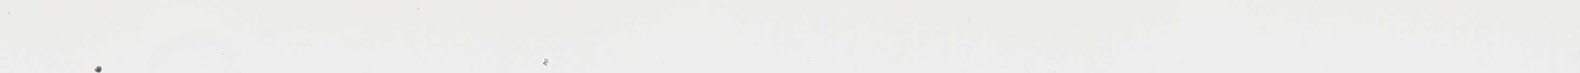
{"staining": {"intensity": "negative", "quantity": "none", "location": "none"}, "tissue": "lung", "cell_type": "Alveolar cells", "image_type": "normal", "snomed": [{"axis": "morphology", "description": "Normal tissue, NOS"}, {"axis": "topography", "description": "Lung"}], "caption": "Human lung stained for a protein using immunohistochemistry displays no staining in alveolar cells.", "gene": "POLR3C", "patient": {"sex": "female", "age": 67}}